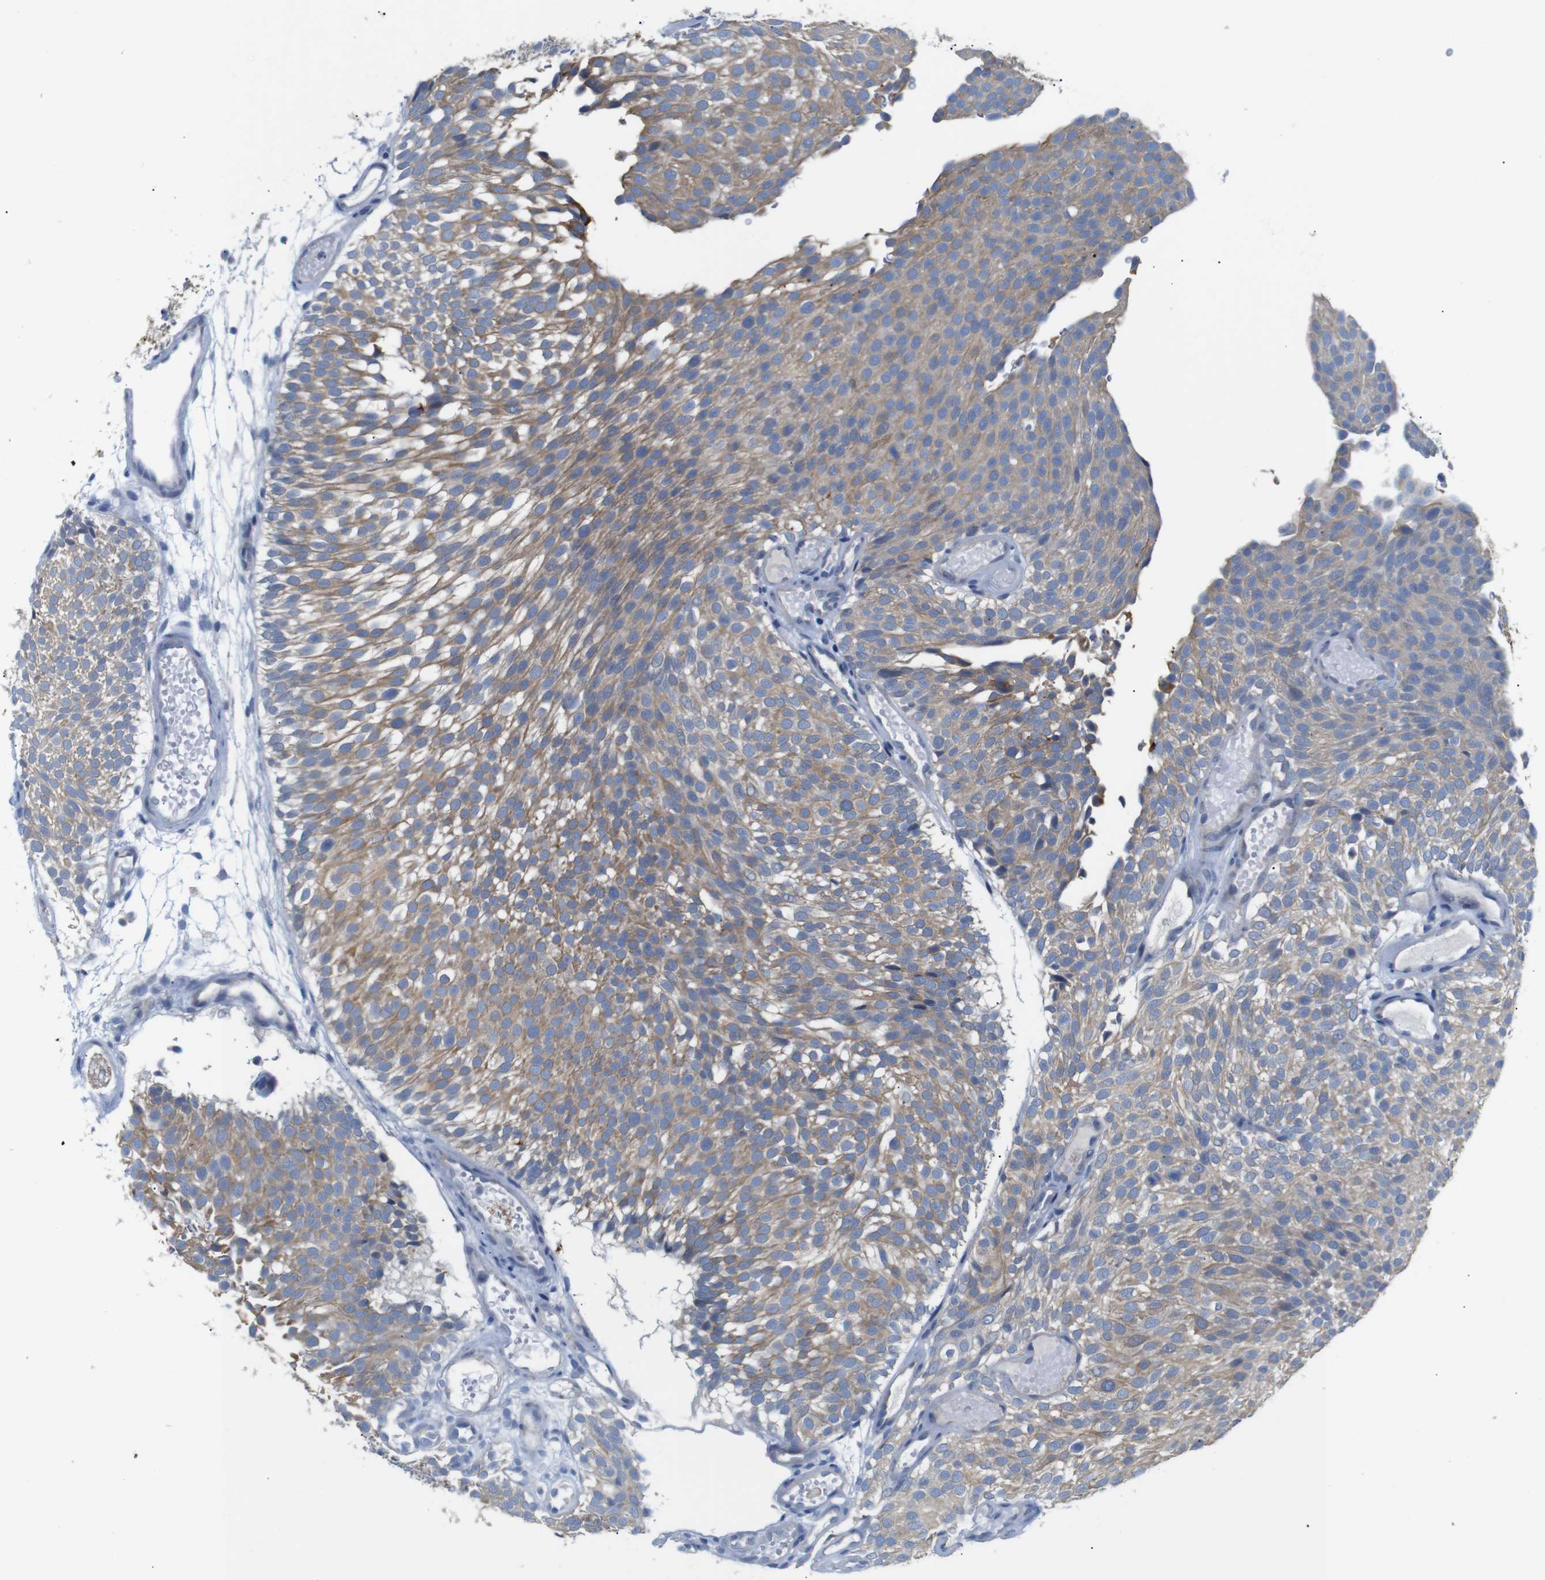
{"staining": {"intensity": "moderate", "quantity": ">75%", "location": "cytoplasmic/membranous"}, "tissue": "urothelial cancer", "cell_type": "Tumor cells", "image_type": "cancer", "snomed": [{"axis": "morphology", "description": "Urothelial carcinoma, Low grade"}, {"axis": "topography", "description": "Urinary bladder"}], "caption": "Human urothelial cancer stained with a protein marker shows moderate staining in tumor cells.", "gene": "ALOX15", "patient": {"sex": "male", "age": 78}}